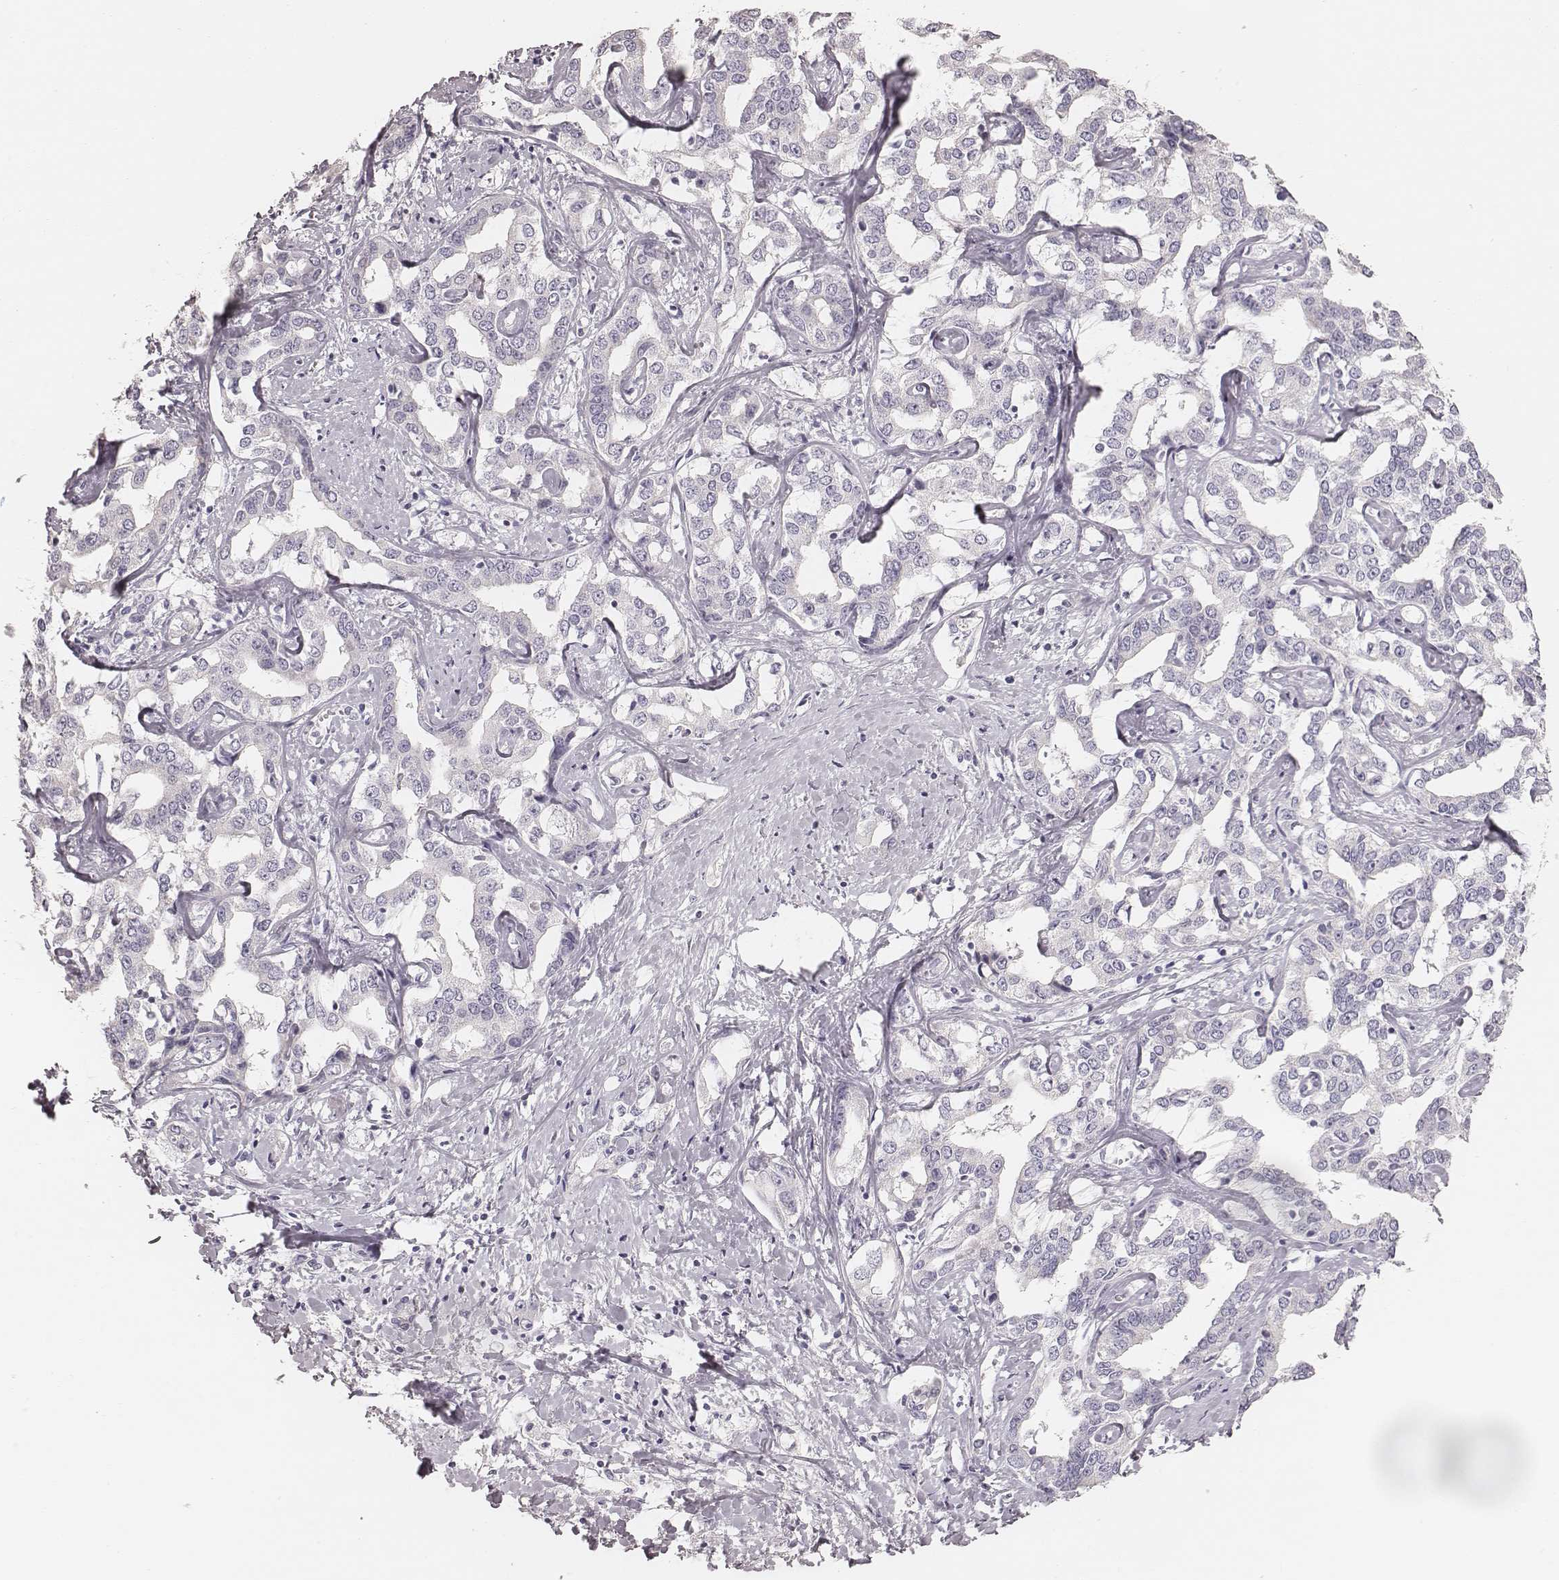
{"staining": {"intensity": "negative", "quantity": "none", "location": "none"}, "tissue": "liver cancer", "cell_type": "Tumor cells", "image_type": "cancer", "snomed": [{"axis": "morphology", "description": "Cholangiocarcinoma"}, {"axis": "topography", "description": "Liver"}], "caption": "A photomicrograph of human liver cancer is negative for staining in tumor cells. The staining is performed using DAB brown chromogen with nuclei counter-stained in using hematoxylin.", "gene": "ZP4", "patient": {"sex": "male", "age": 59}}